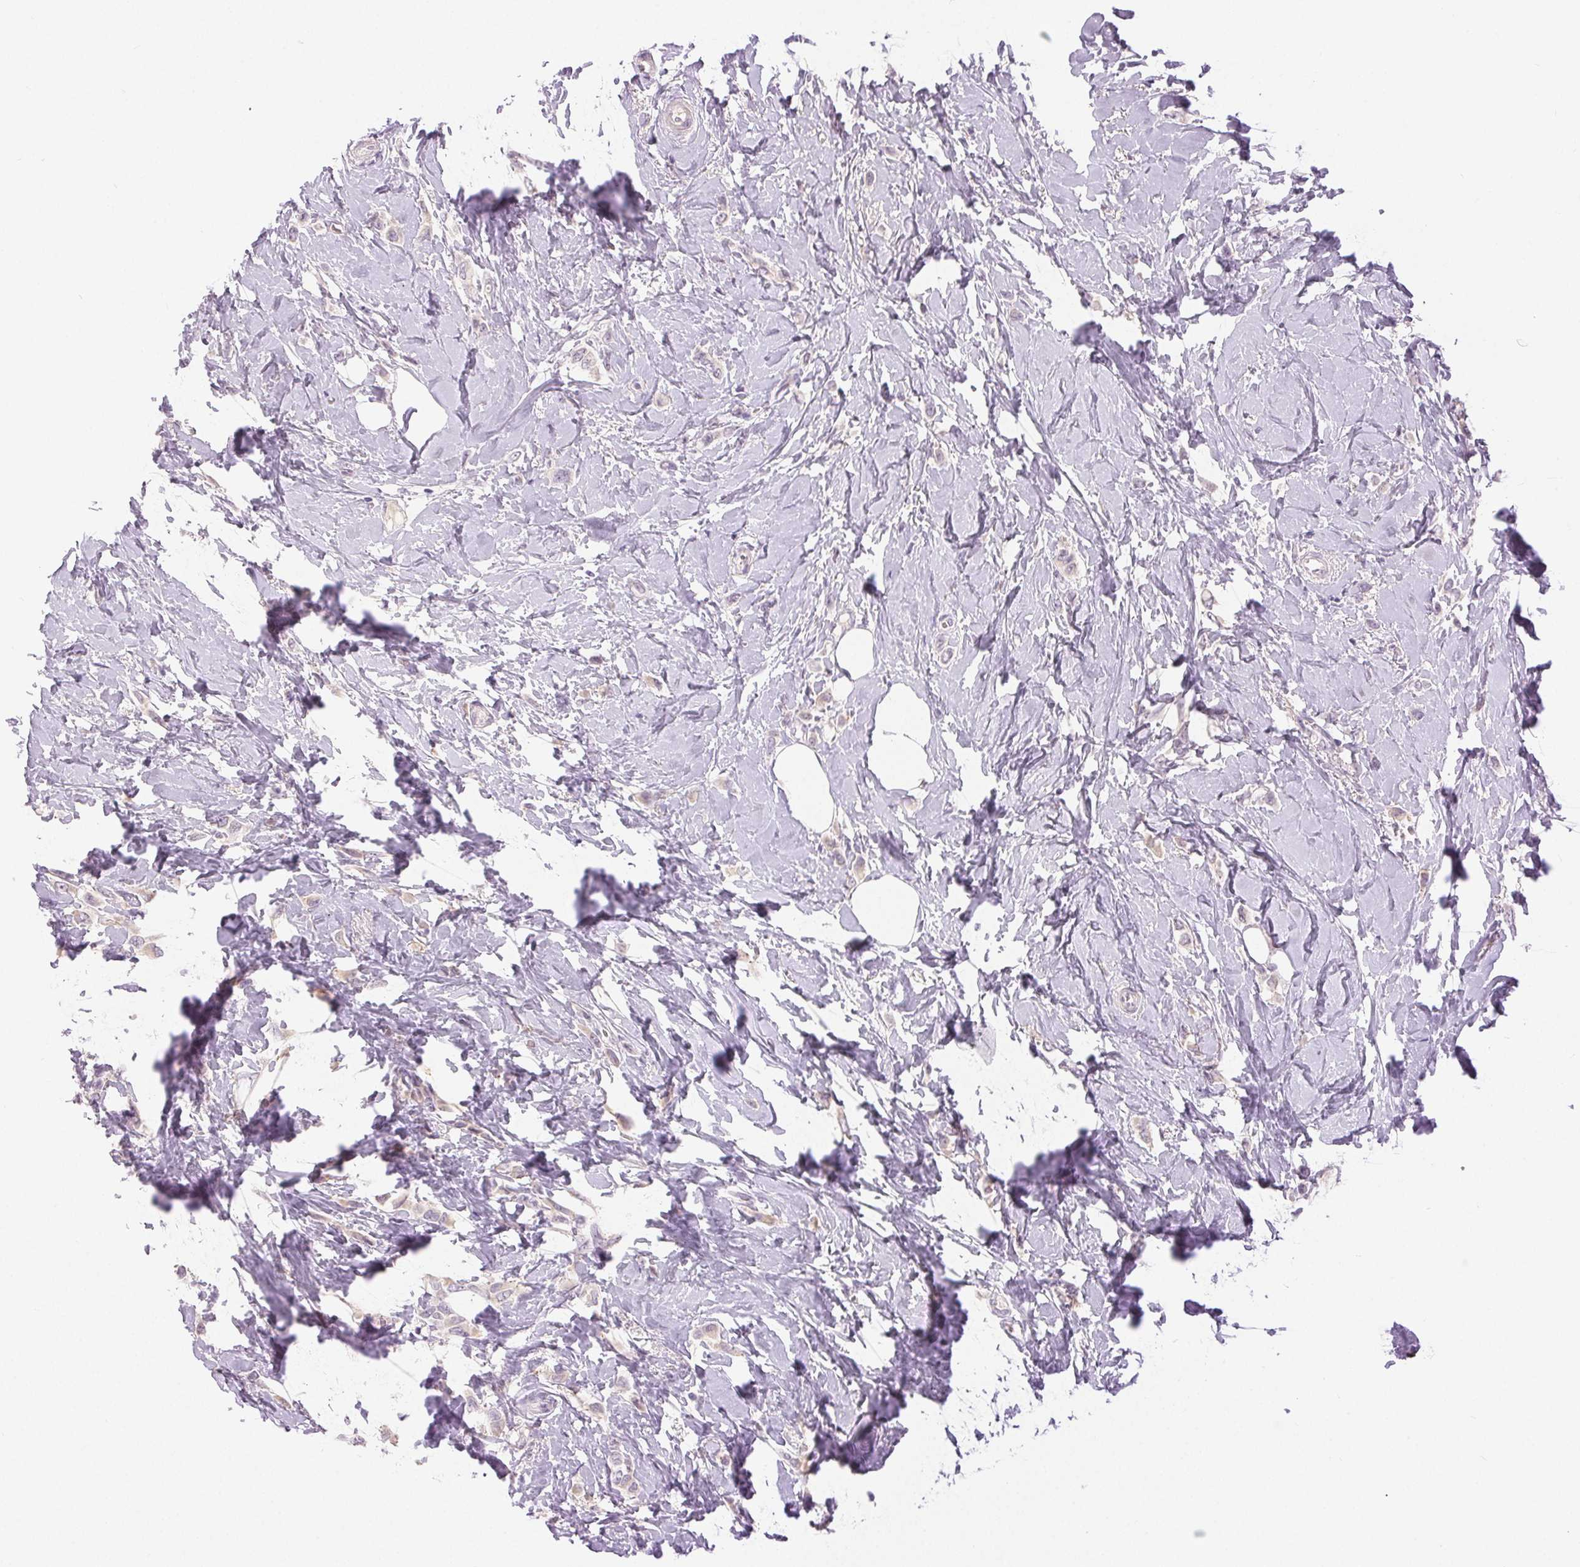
{"staining": {"intensity": "negative", "quantity": "none", "location": "none"}, "tissue": "breast cancer", "cell_type": "Tumor cells", "image_type": "cancer", "snomed": [{"axis": "morphology", "description": "Lobular carcinoma"}, {"axis": "topography", "description": "Breast"}], "caption": "Breast cancer was stained to show a protein in brown. There is no significant expression in tumor cells.", "gene": "DSG3", "patient": {"sex": "female", "age": 66}}